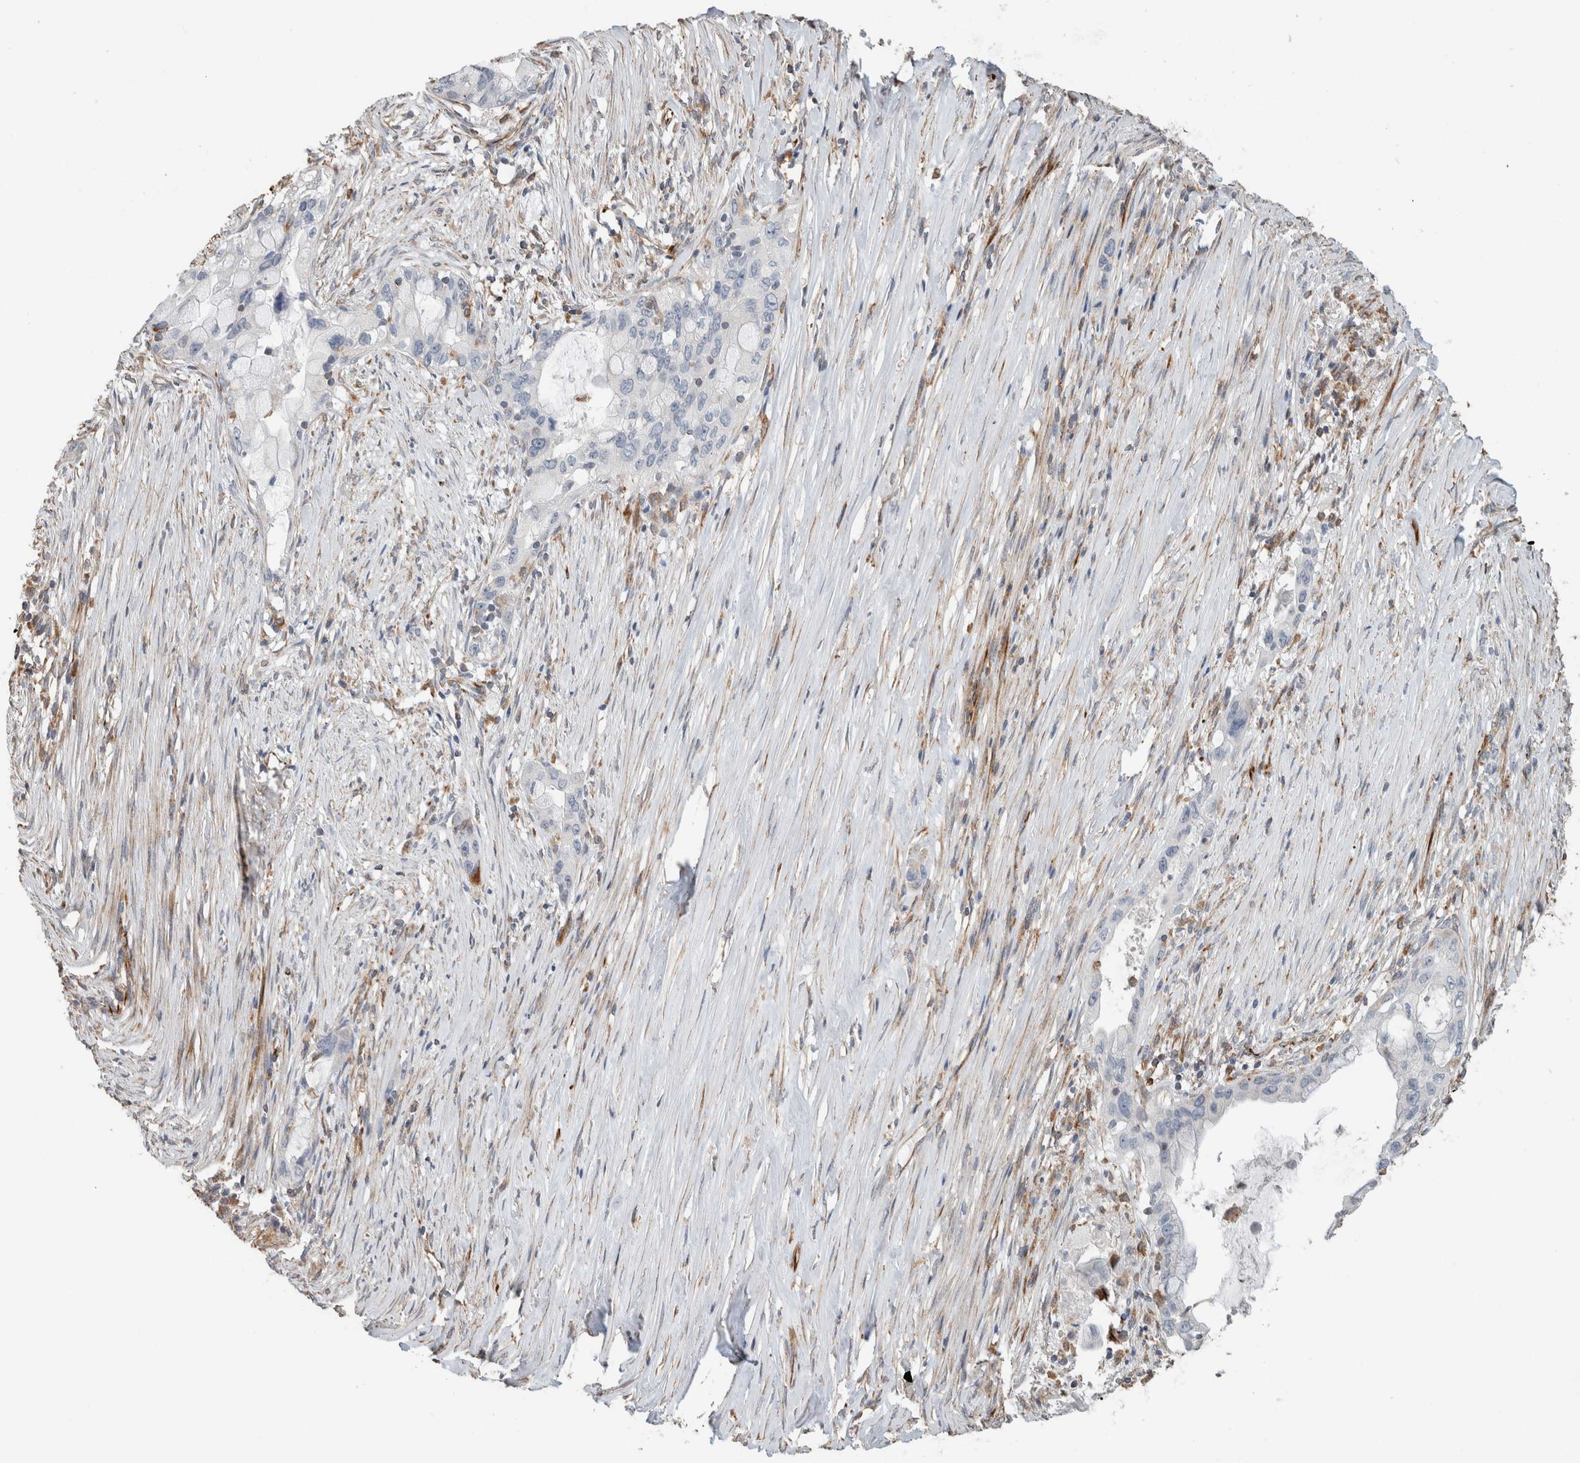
{"staining": {"intensity": "negative", "quantity": "none", "location": "none"}, "tissue": "pancreatic cancer", "cell_type": "Tumor cells", "image_type": "cancer", "snomed": [{"axis": "morphology", "description": "Adenocarcinoma, NOS"}, {"axis": "topography", "description": "Pancreas"}], "caption": "There is no significant staining in tumor cells of pancreatic cancer.", "gene": "LY86", "patient": {"sex": "male", "age": 53}}